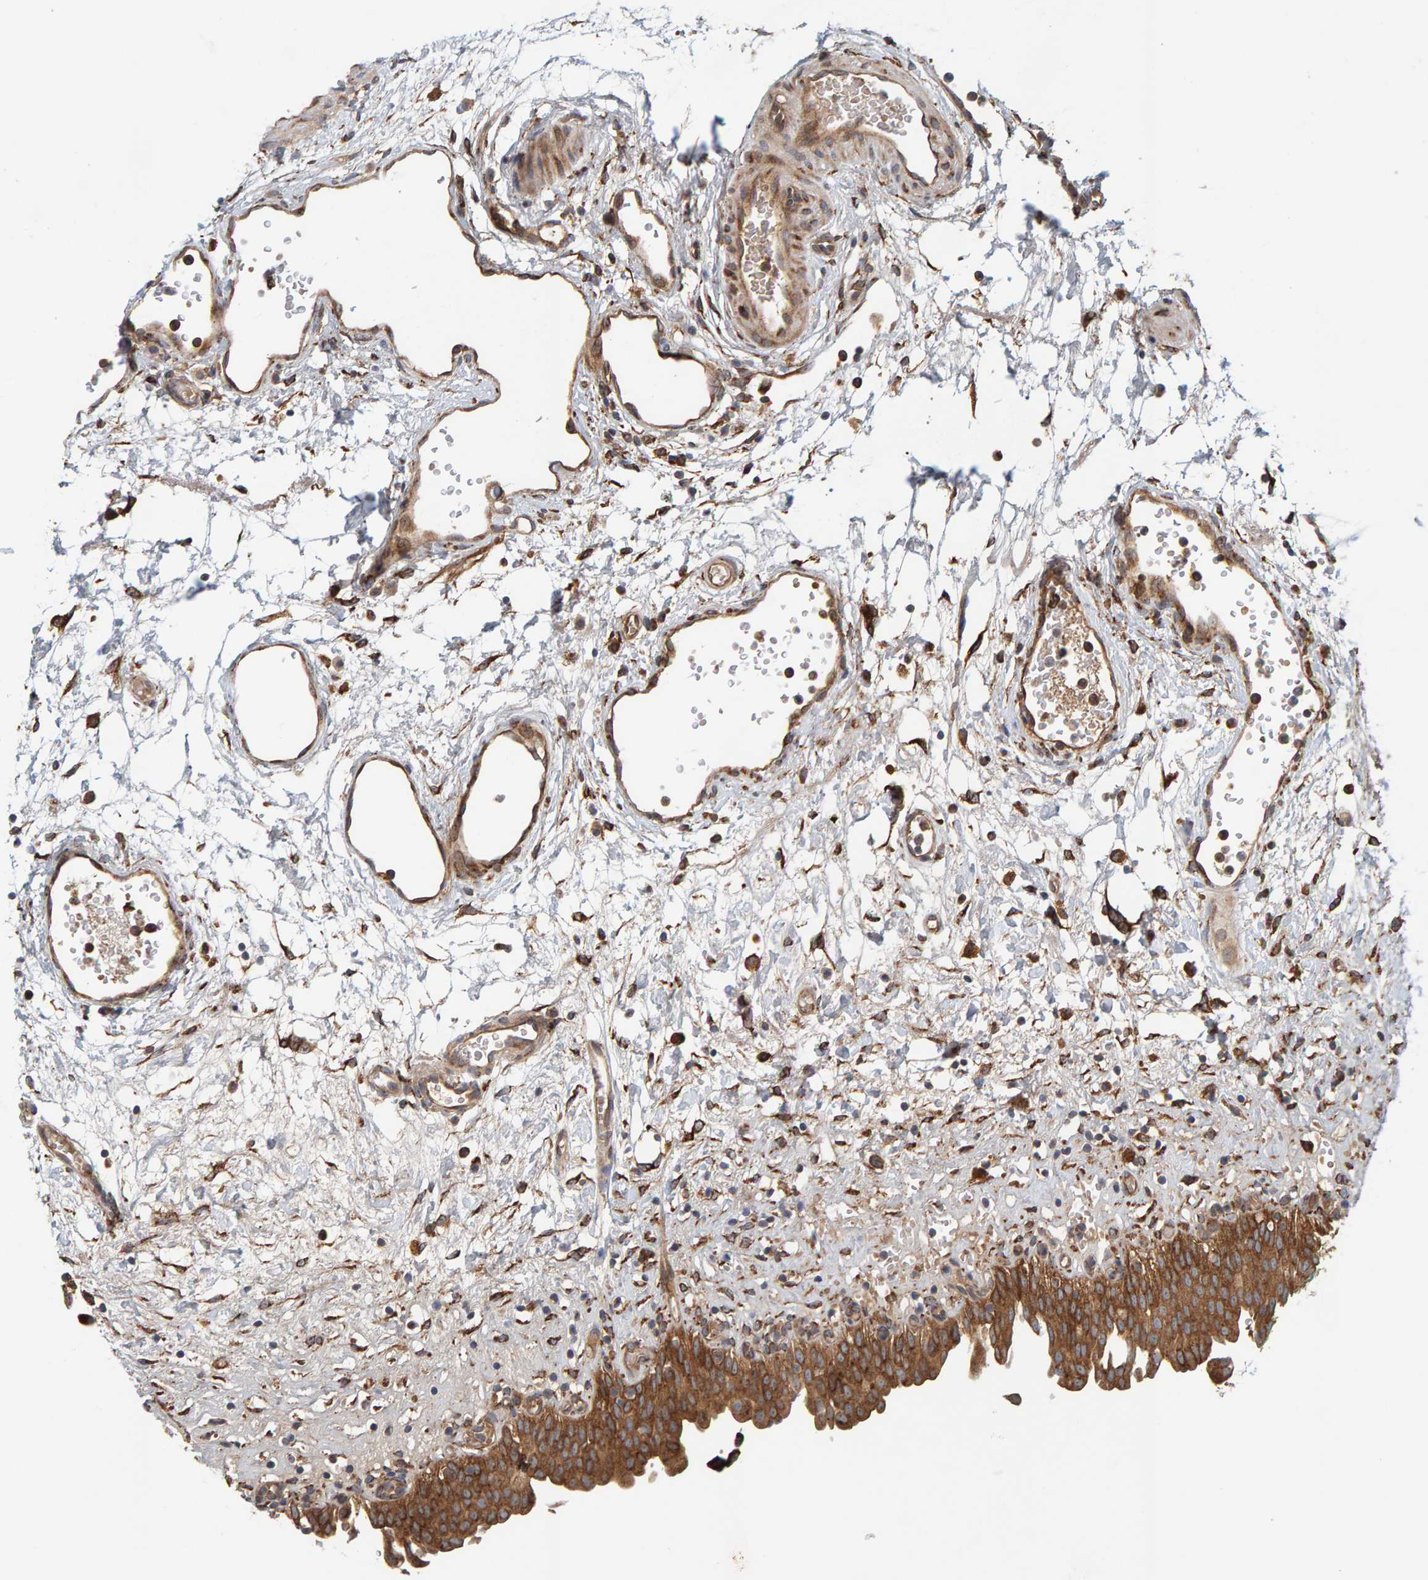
{"staining": {"intensity": "strong", "quantity": ">75%", "location": "cytoplasmic/membranous"}, "tissue": "urinary bladder", "cell_type": "Urothelial cells", "image_type": "normal", "snomed": [{"axis": "morphology", "description": "Urothelial carcinoma, High grade"}, {"axis": "topography", "description": "Urinary bladder"}], "caption": "This histopathology image reveals immunohistochemistry (IHC) staining of benign human urinary bladder, with high strong cytoplasmic/membranous positivity in about >75% of urothelial cells.", "gene": "BAIAP2", "patient": {"sex": "male", "age": 46}}